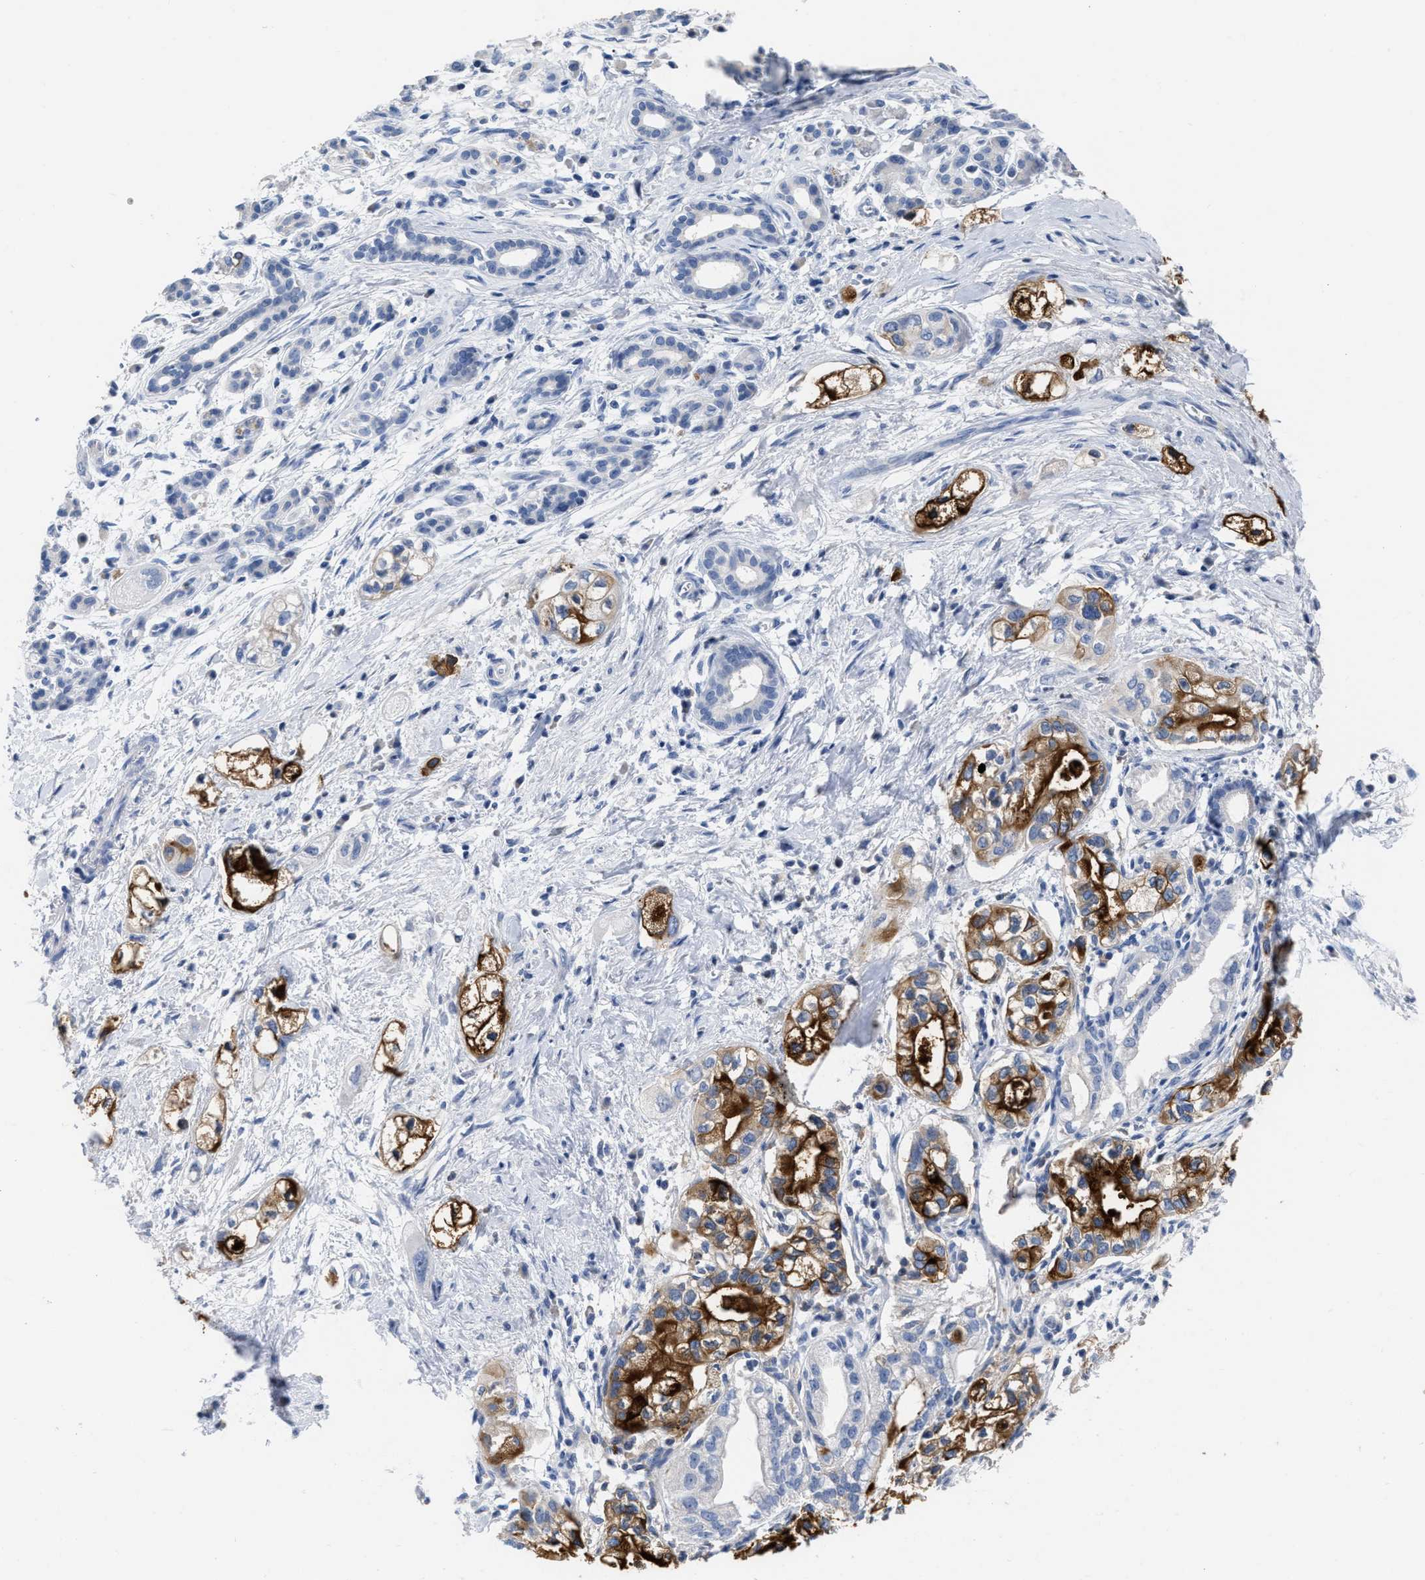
{"staining": {"intensity": "strong", "quantity": "25%-75%", "location": "cytoplasmic/membranous"}, "tissue": "pancreatic cancer", "cell_type": "Tumor cells", "image_type": "cancer", "snomed": [{"axis": "morphology", "description": "Adenocarcinoma, NOS"}, {"axis": "topography", "description": "Pancreas"}], "caption": "This micrograph demonstrates IHC staining of human pancreatic cancer (adenocarcinoma), with high strong cytoplasmic/membranous positivity in about 25%-75% of tumor cells.", "gene": "CEACAM5", "patient": {"sex": "male", "age": 74}}